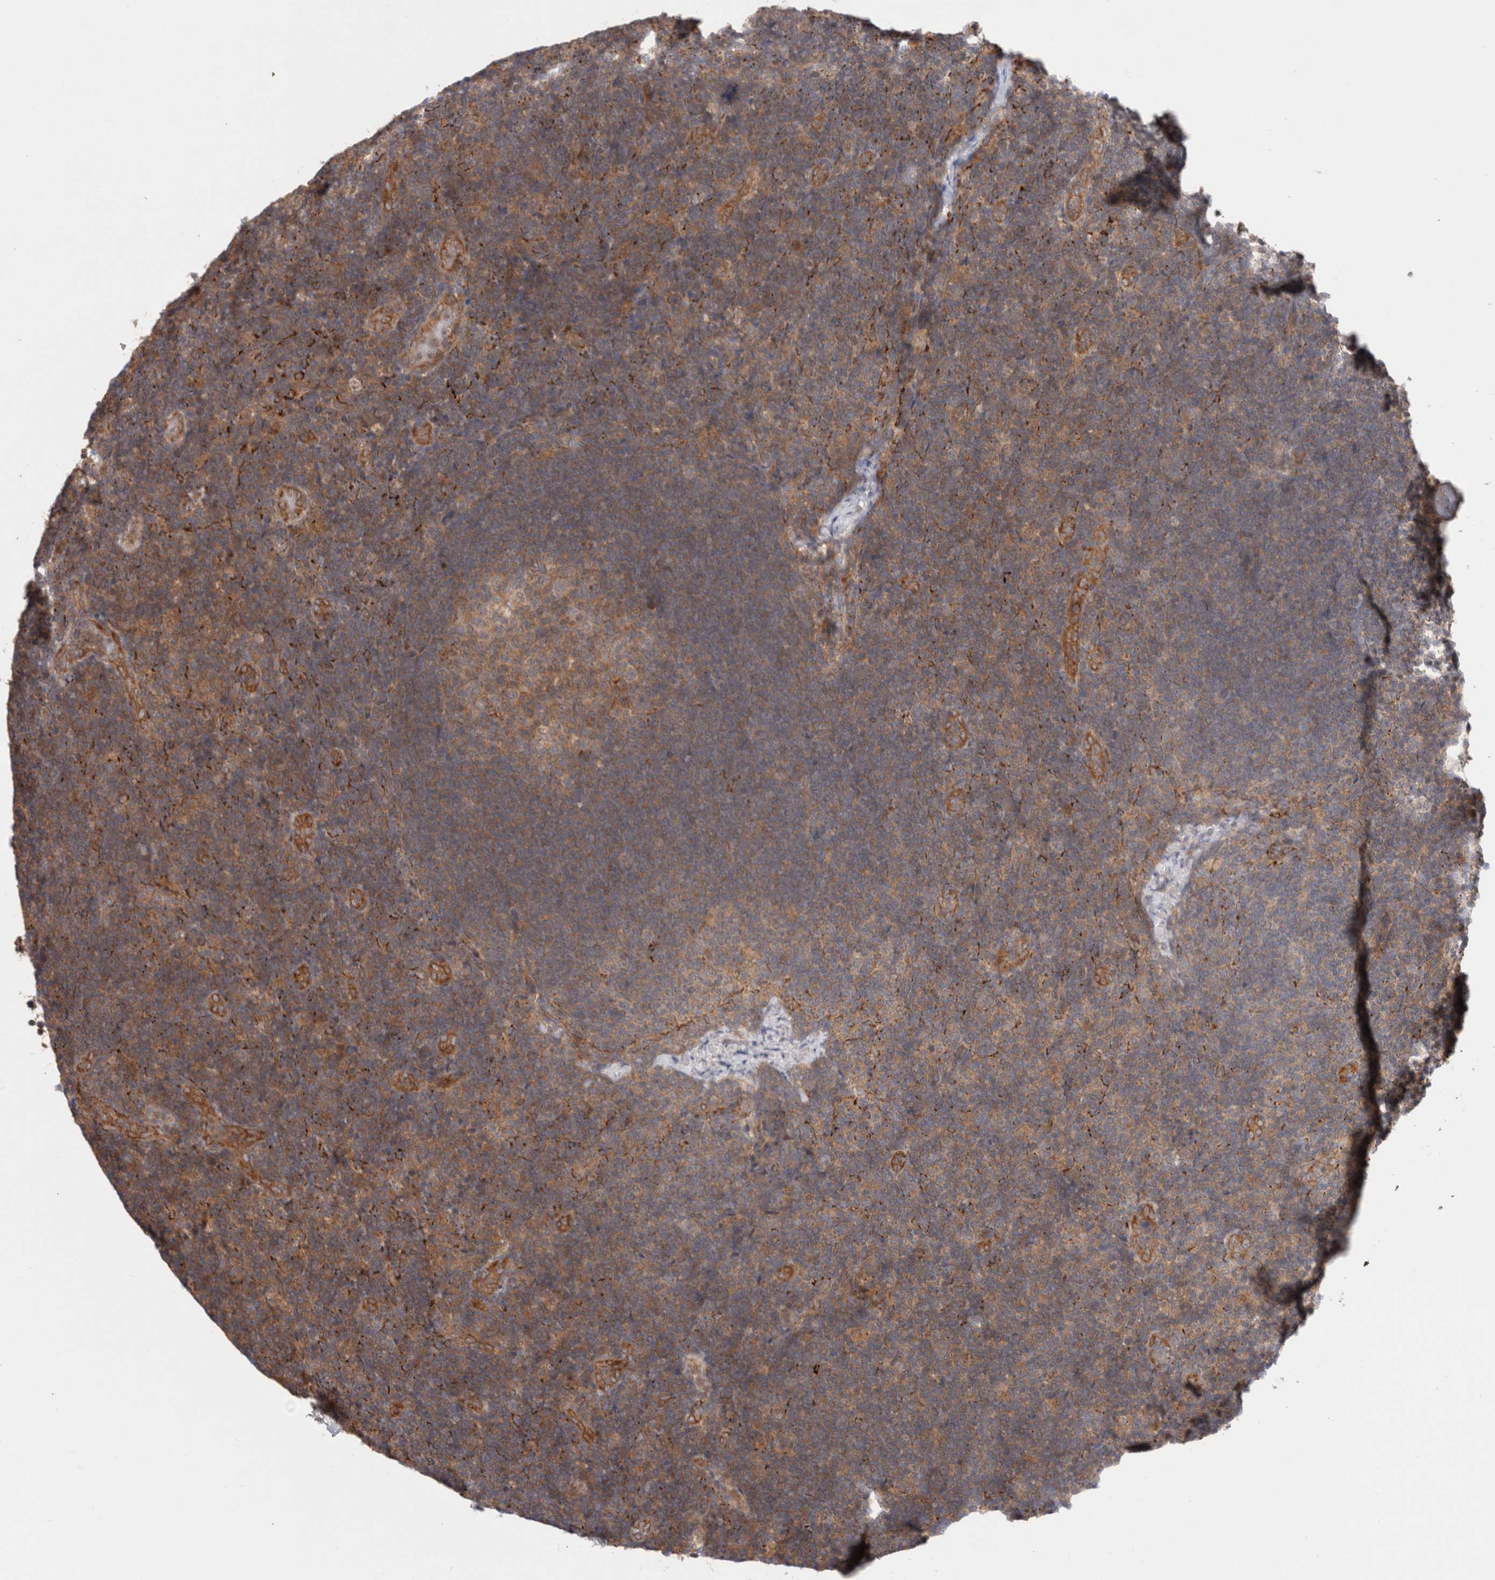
{"staining": {"intensity": "moderate", "quantity": ">75%", "location": "cytoplasmic/membranous"}, "tissue": "lymph node", "cell_type": "Germinal center cells", "image_type": "normal", "snomed": [{"axis": "morphology", "description": "Normal tissue, NOS"}, {"axis": "topography", "description": "Lymph node"}], "caption": "Germinal center cells display moderate cytoplasmic/membranous expression in about >75% of cells in unremarkable lymph node. The protein is stained brown, and the nuclei are stained in blue (DAB IHC with brightfield microscopy, high magnification).", "gene": "HROB", "patient": {"sex": "female", "age": 22}}